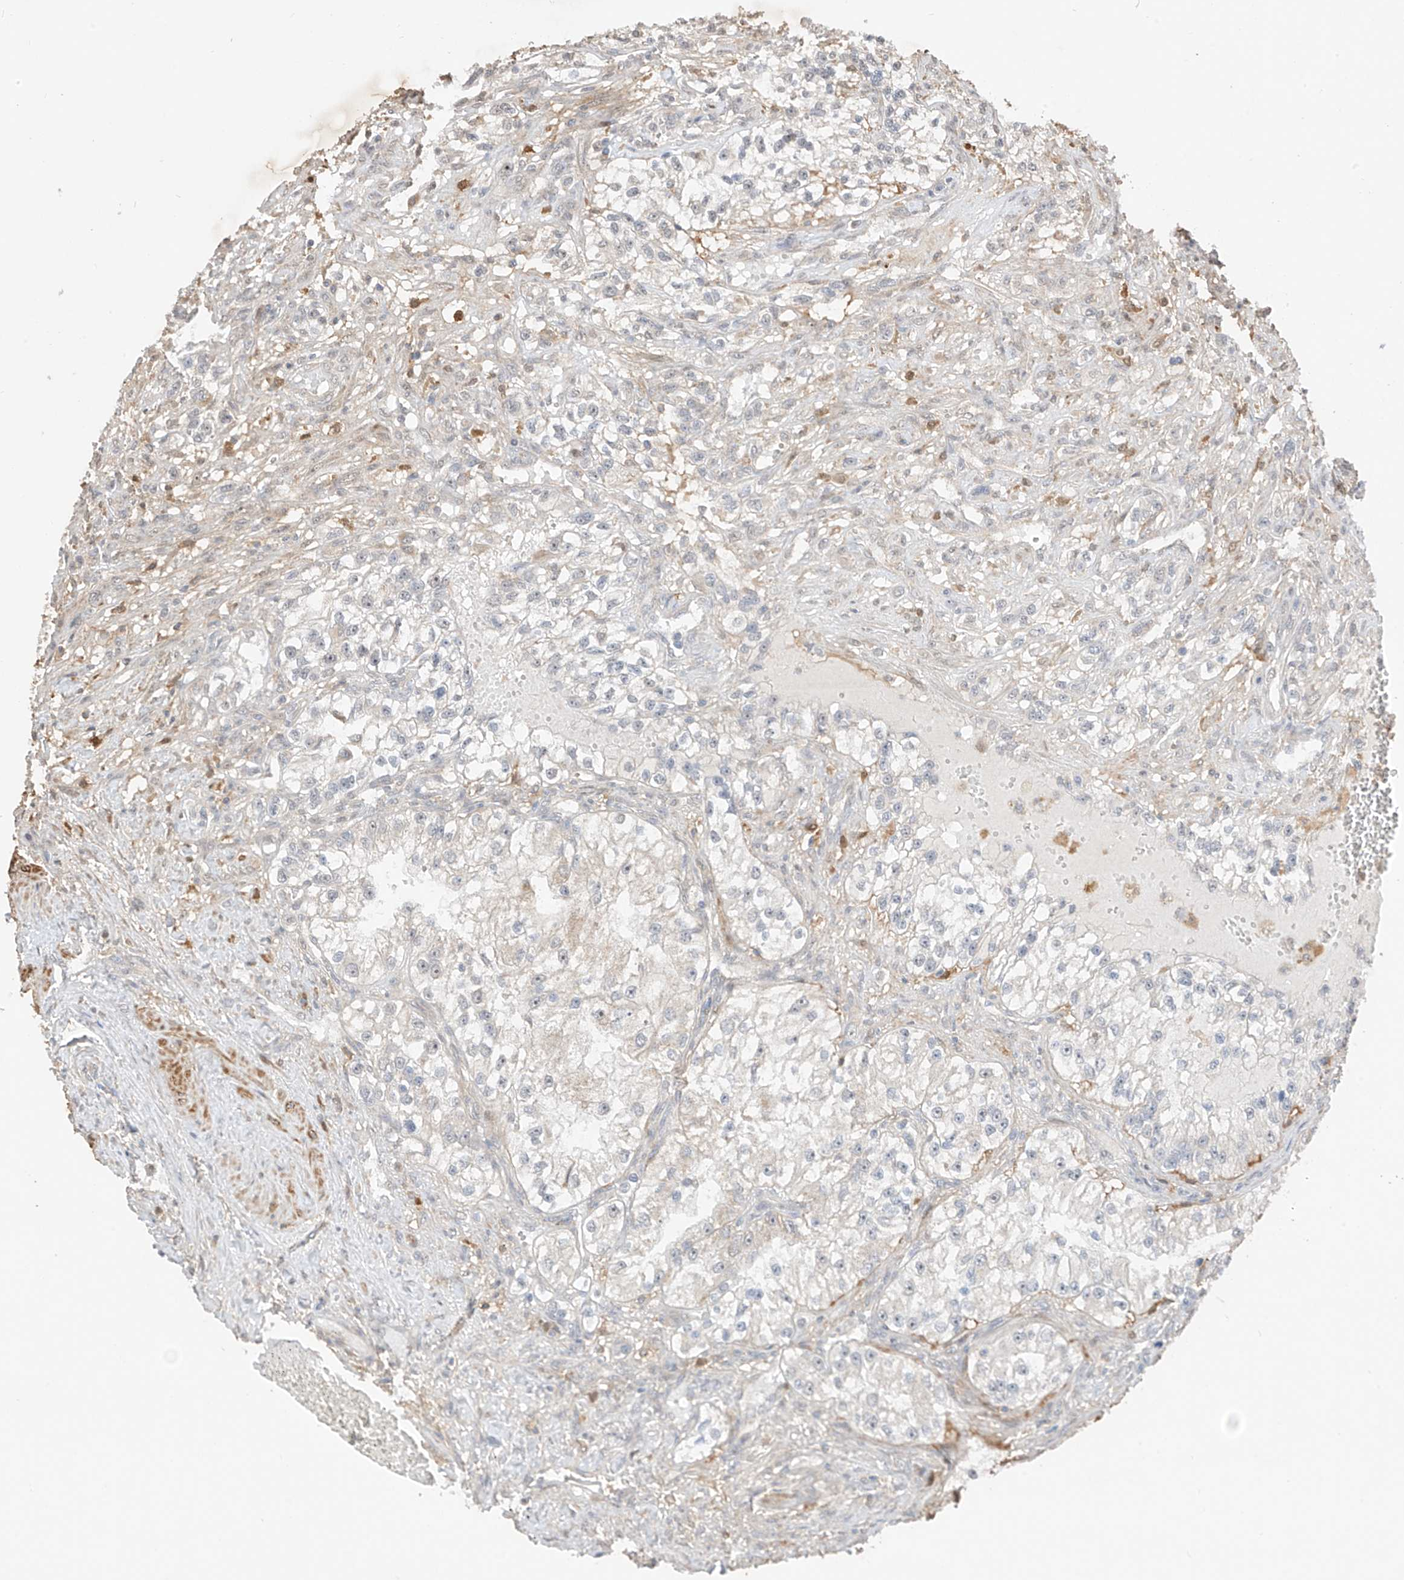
{"staining": {"intensity": "negative", "quantity": "none", "location": "none"}, "tissue": "renal cancer", "cell_type": "Tumor cells", "image_type": "cancer", "snomed": [{"axis": "morphology", "description": "Adenocarcinoma, NOS"}, {"axis": "topography", "description": "Kidney"}], "caption": "This image is of renal cancer (adenocarcinoma) stained with immunohistochemistry (IHC) to label a protein in brown with the nuclei are counter-stained blue. There is no staining in tumor cells.", "gene": "LATS1", "patient": {"sex": "female", "age": 57}}